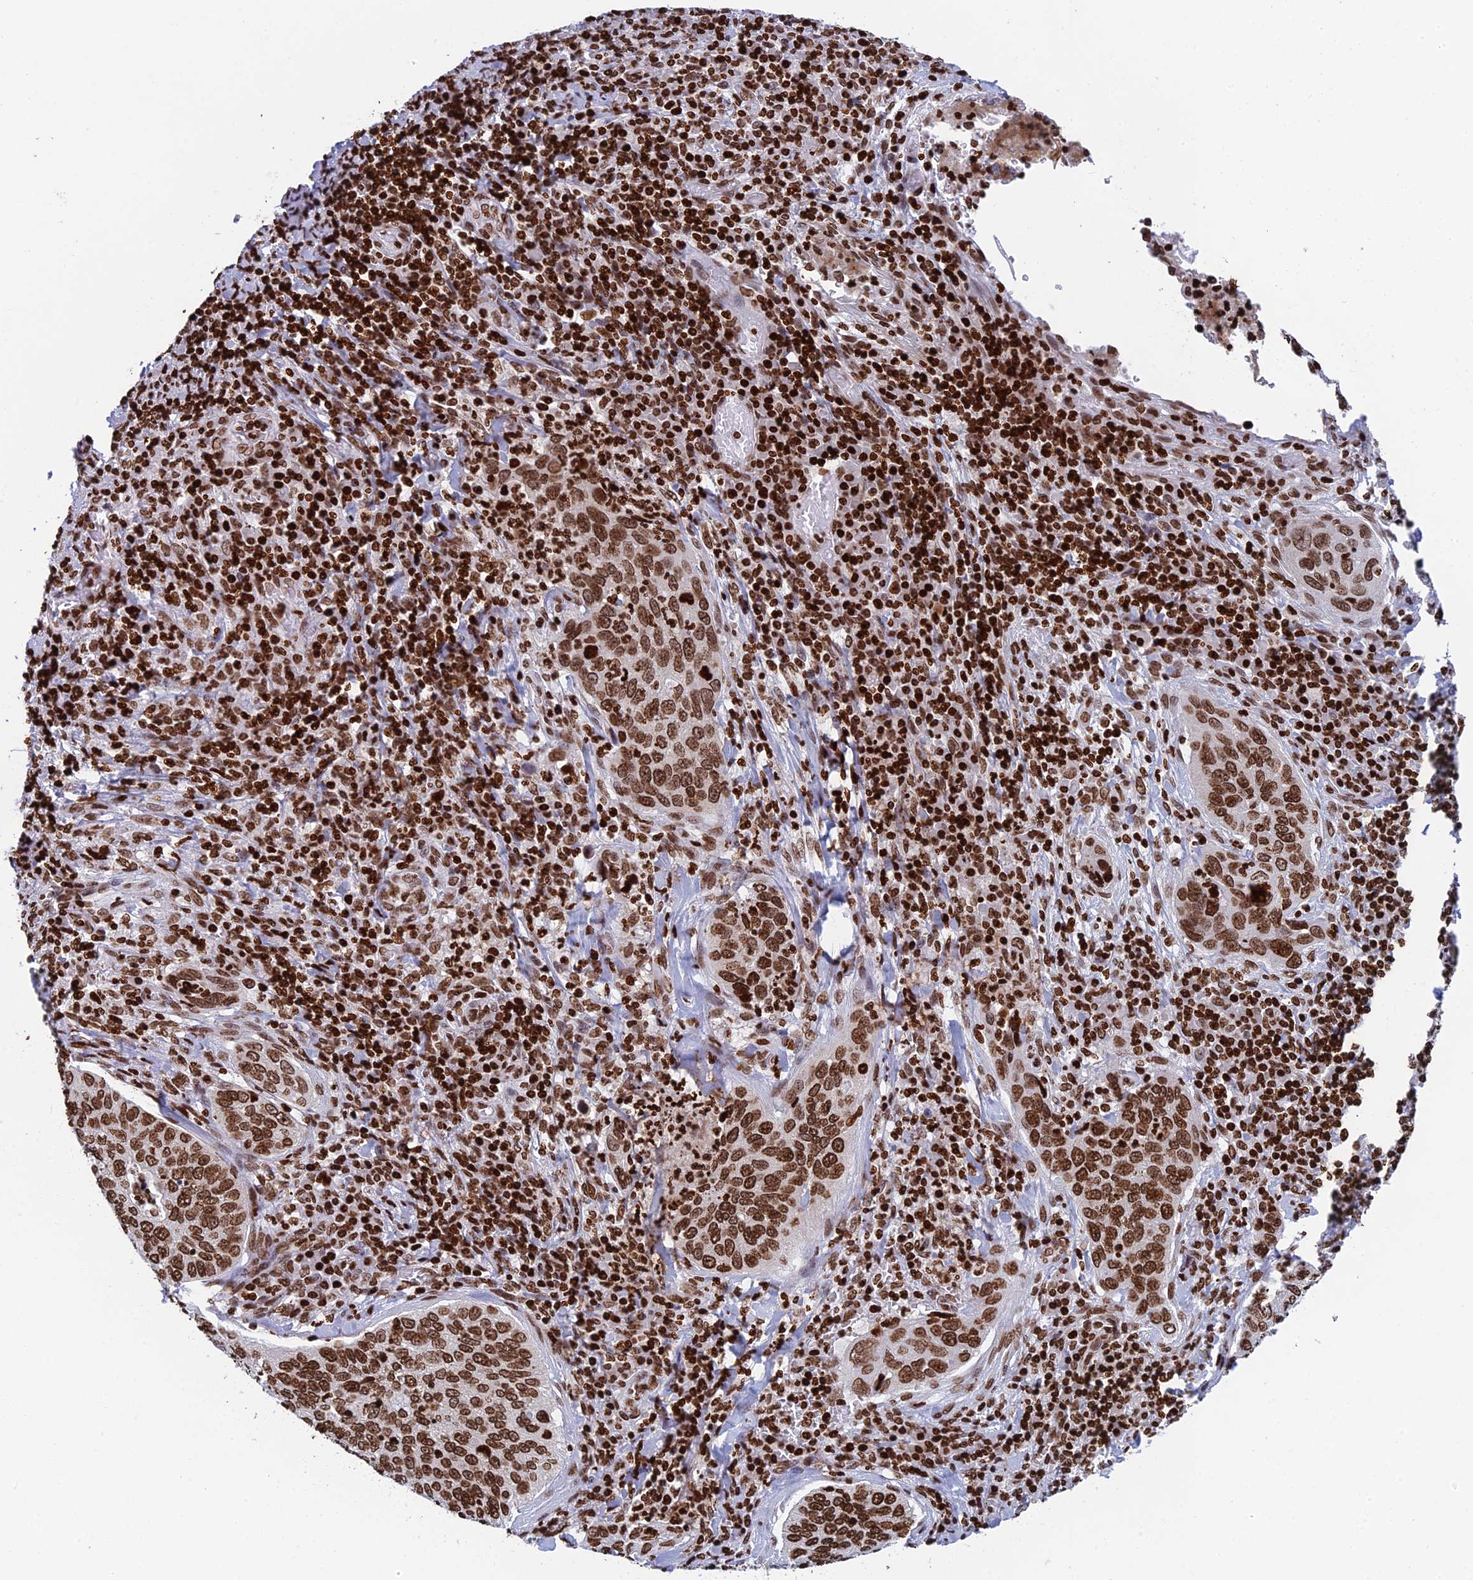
{"staining": {"intensity": "moderate", "quantity": ">75%", "location": "nuclear"}, "tissue": "cervical cancer", "cell_type": "Tumor cells", "image_type": "cancer", "snomed": [{"axis": "morphology", "description": "Squamous cell carcinoma, NOS"}, {"axis": "topography", "description": "Cervix"}], "caption": "Cervical cancer (squamous cell carcinoma) stained for a protein (brown) reveals moderate nuclear positive expression in approximately >75% of tumor cells.", "gene": "RPAP1", "patient": {"sex": "female", "age": 53}}